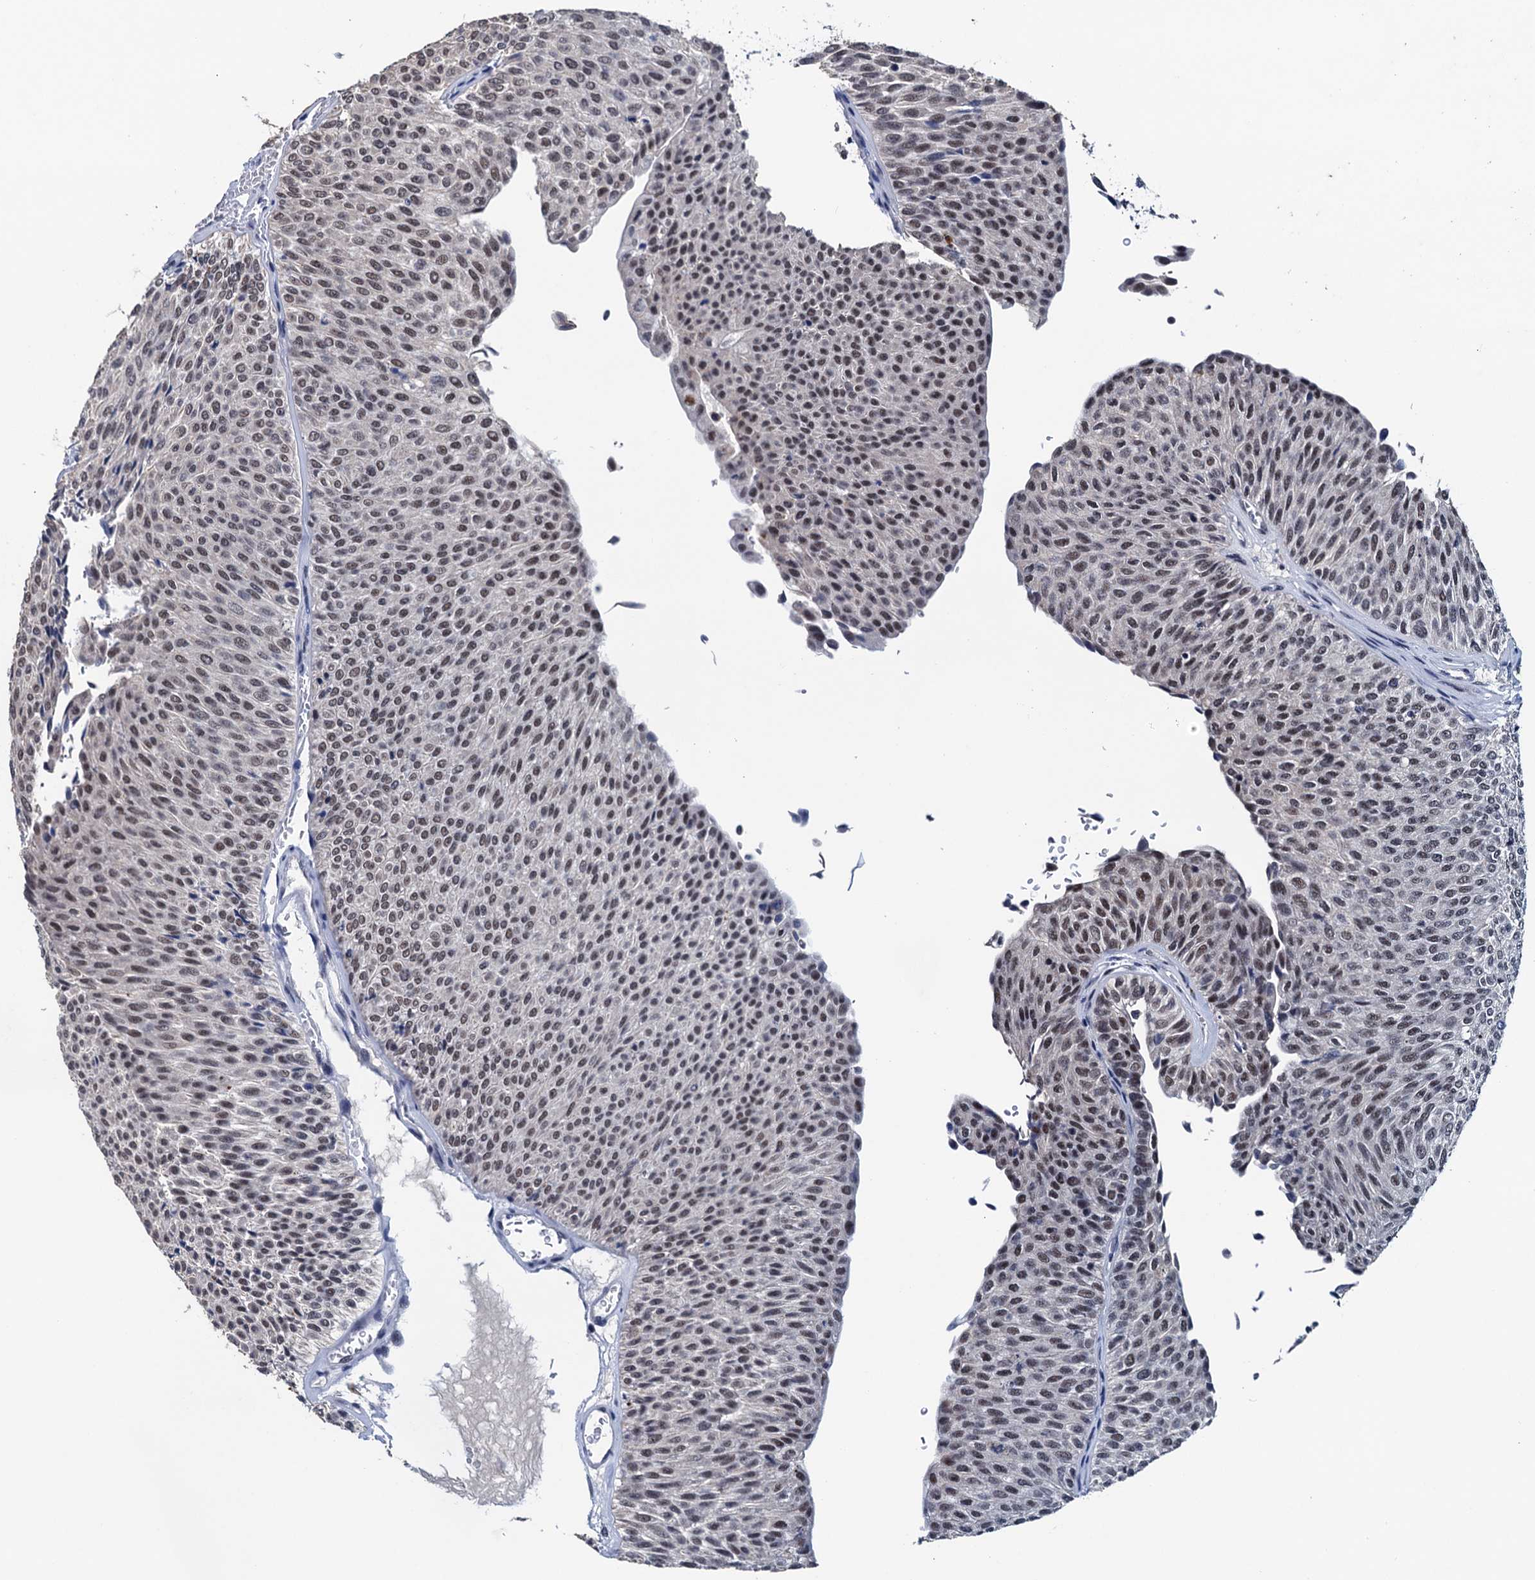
{"staining": {"intensity": "moderate", "quantity": "25%-75%", "location": "nuclear"}, "tissue": "urothelial cancer", "cell_type": "Tumor cells", "image_type": "cancer", "snomed": [{"axis": "morphology", "description": "Urothelial carcinoma, Low grade"}, {"axis": "topography", "description": "Urinary bladder"}], "caption": "Immunohistochemical staining of urothelial cancer demonstrates medium levels of moderate nuclear expression in approximately 25%-75% of tumor cells.", "gene": "FNBP4", "patient": {"sex": "male", "age": 78}}